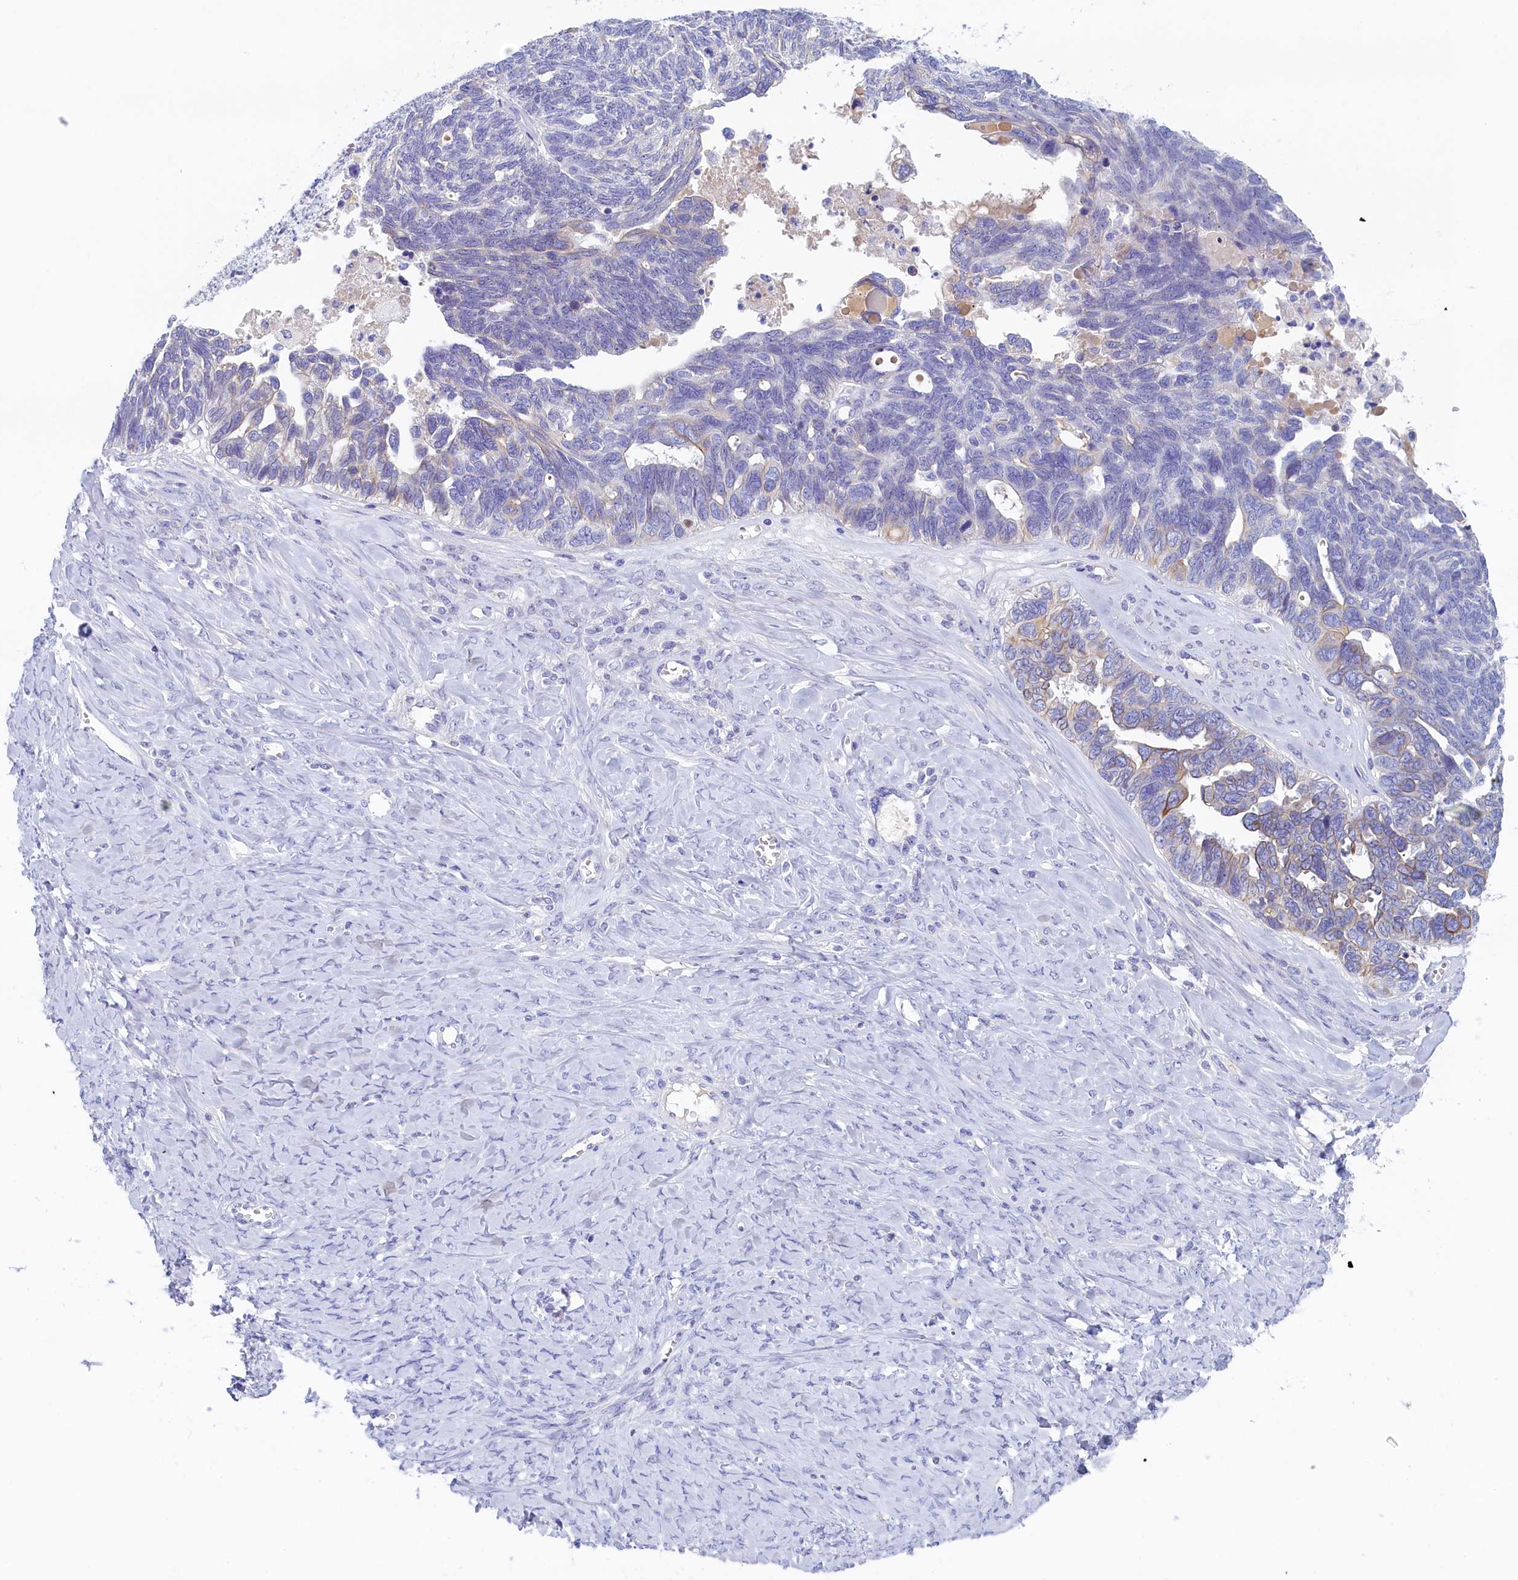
{"staining": {"intensity": "weak", "quantity": "<25%", "location": "cytoplasmic/membranous"}, "tissue": "ovarian cancer", "cell_type": "Tumor cells", "image_type": "cancer", "snomed": [{"axis": "morphology", "description": "Cystadenocarcinoma, serous, NOS"}, {"axis": "topography", "description": "Ovary"}], "caption": "Tumor cells are negative for protein expression in human serous cystadenocarcinoma (ovarian).", "gene": "GUCA1C", "patient": {"sex": "female", "age": 79}}